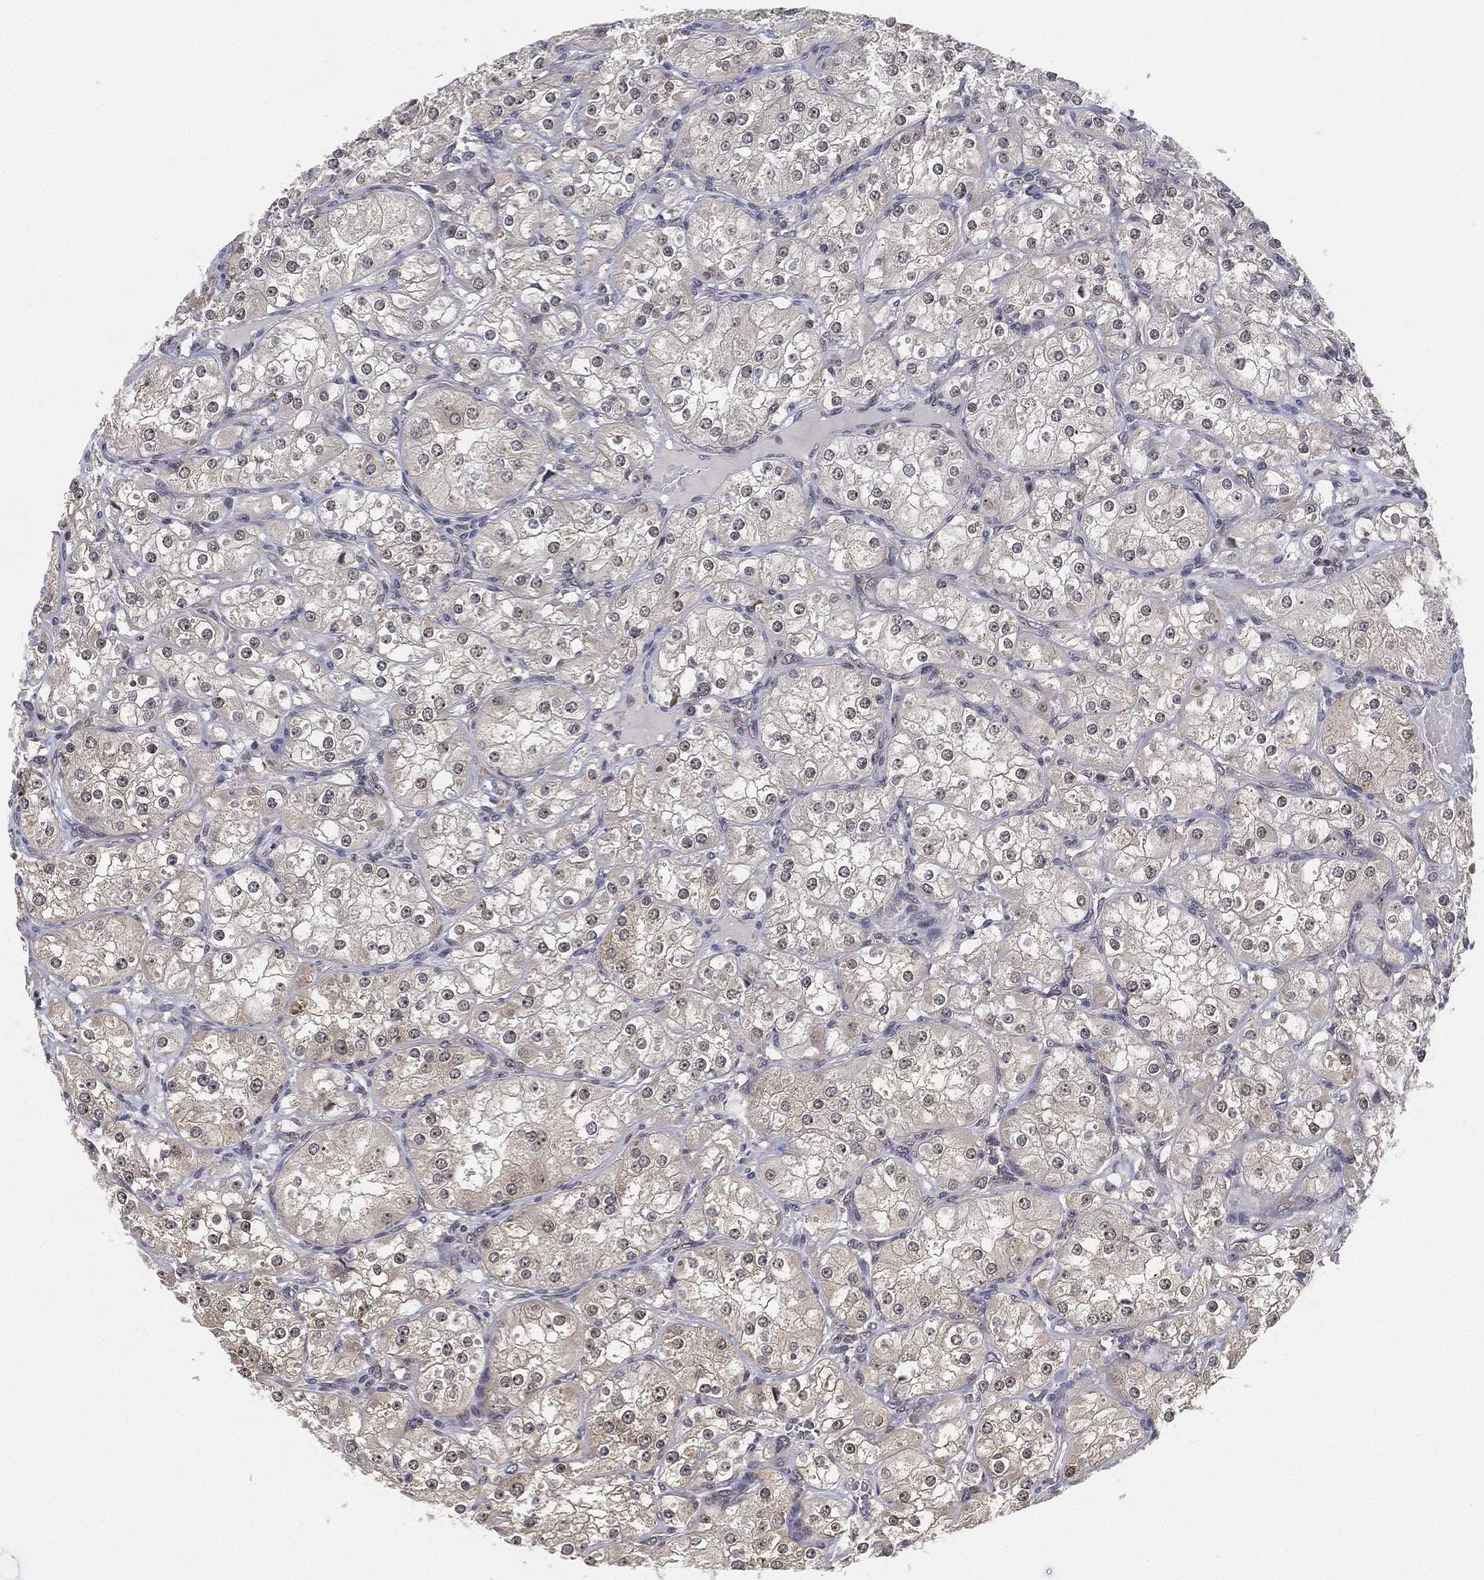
{"staining": {"intensity": "negative", "quantity": "none", "location": "none"}, "tissue": "renal cancer", "cell_type": "Tumor cells", "image_type": "cancer", "snomed": [{"axis": "morphology", "description": "Adenocarcinoma, NOS"}, {"axis": "topography", "description": "Kidney"}], "caption": "Renal adenocarcinoma was stained to show a protein in brown. There is no significant positivity in tumor cells. (Brightfield microscopy of DAB (3,3'-diaminobenzidine) immunohistochemistry (IHC) at high magnification).", "gene": "PPP1R16B", "patient": {"sex": "male", "age": 77}}